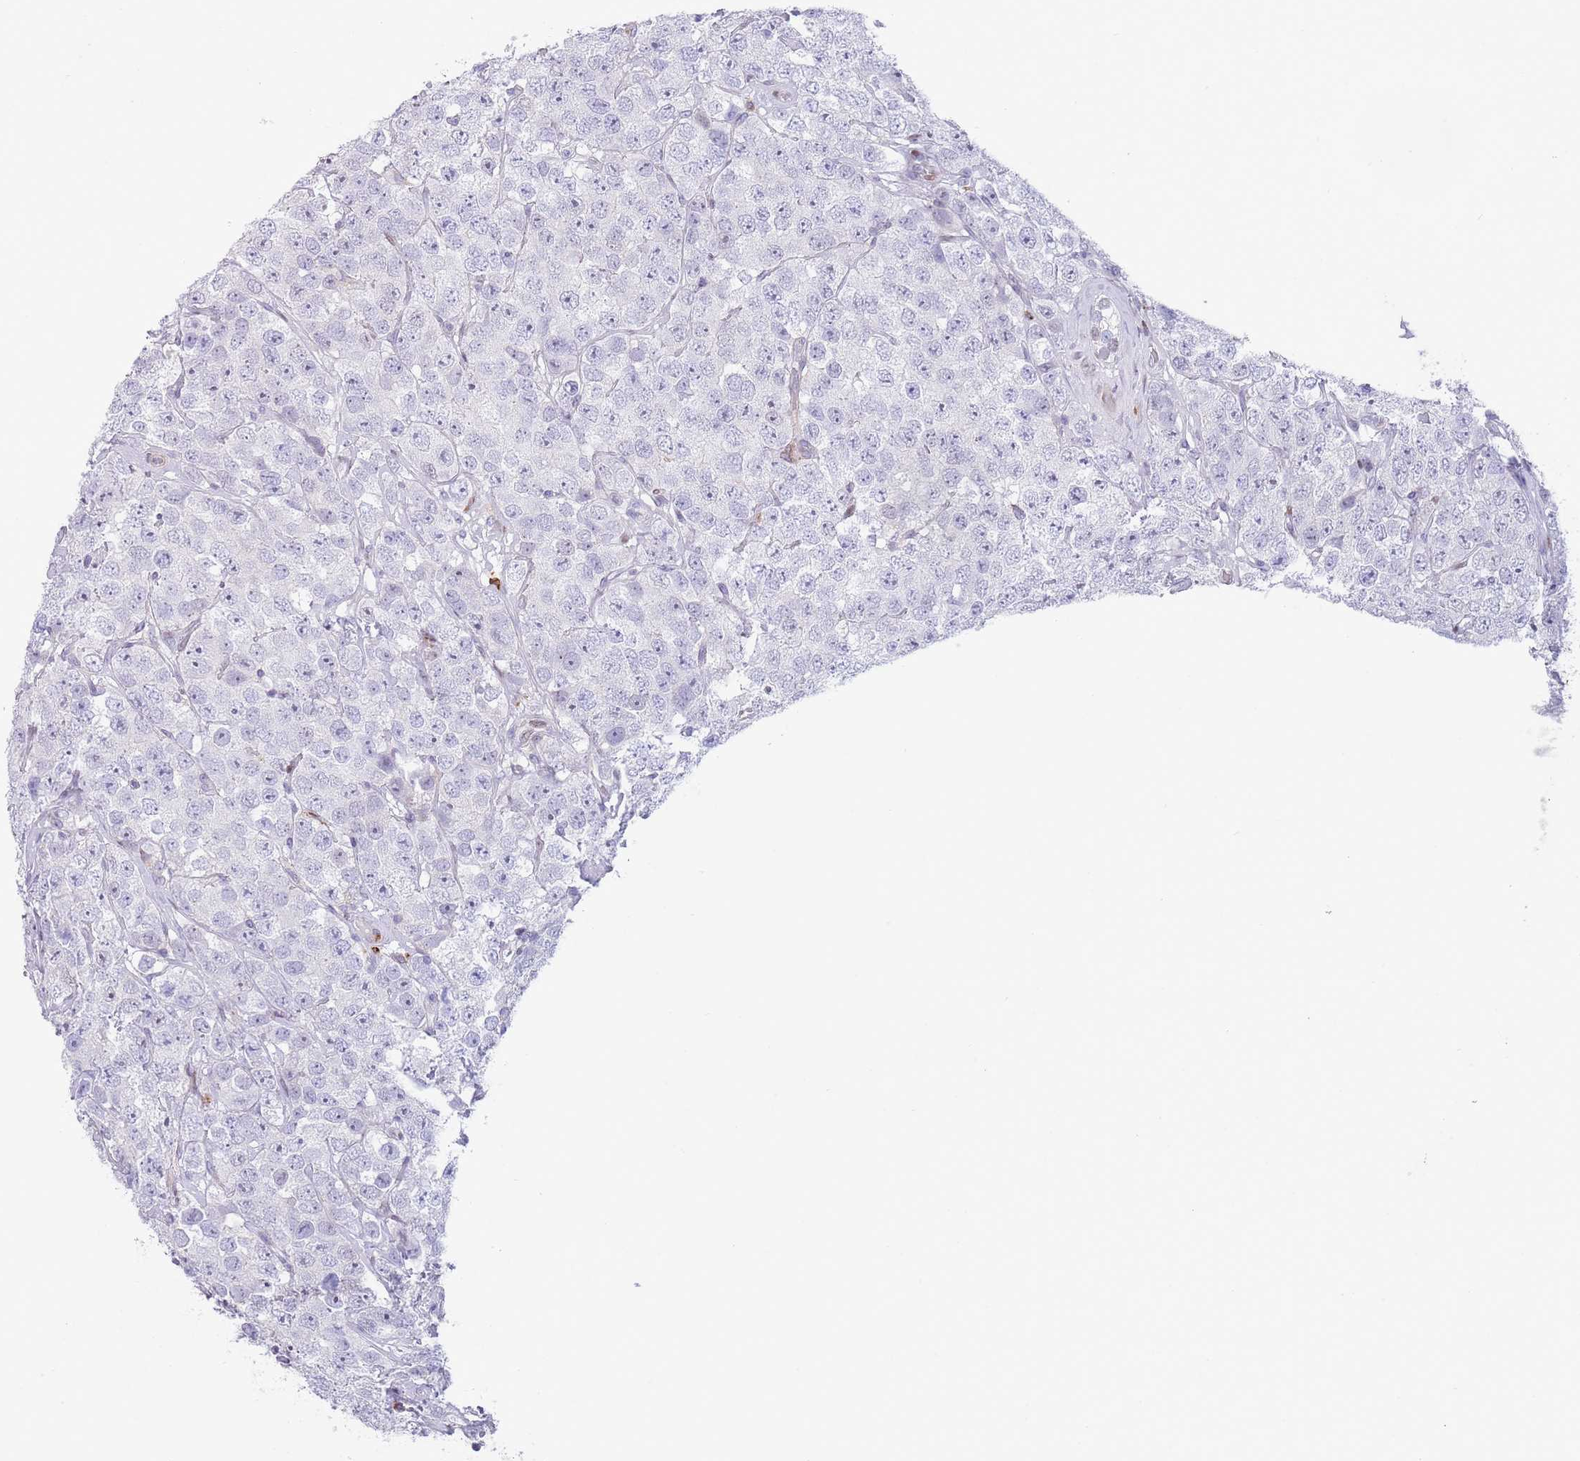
{"staining": {"intensity": "negative", "quantity": "none", "location": "none"}, "tissue": "testis cancer", "cell_type": "Tumor cells", "image_type": "cancer", "snomed": [{"axis": "morphology", "description": "Seminoma, NOS"}, {"axis": "topography", "description": "Testis"}], "caption": "There is no significant expression in tumor cells of testis seminoma.", "gene": "ANO8", "patient": {"sex": "male", "age": 28}}